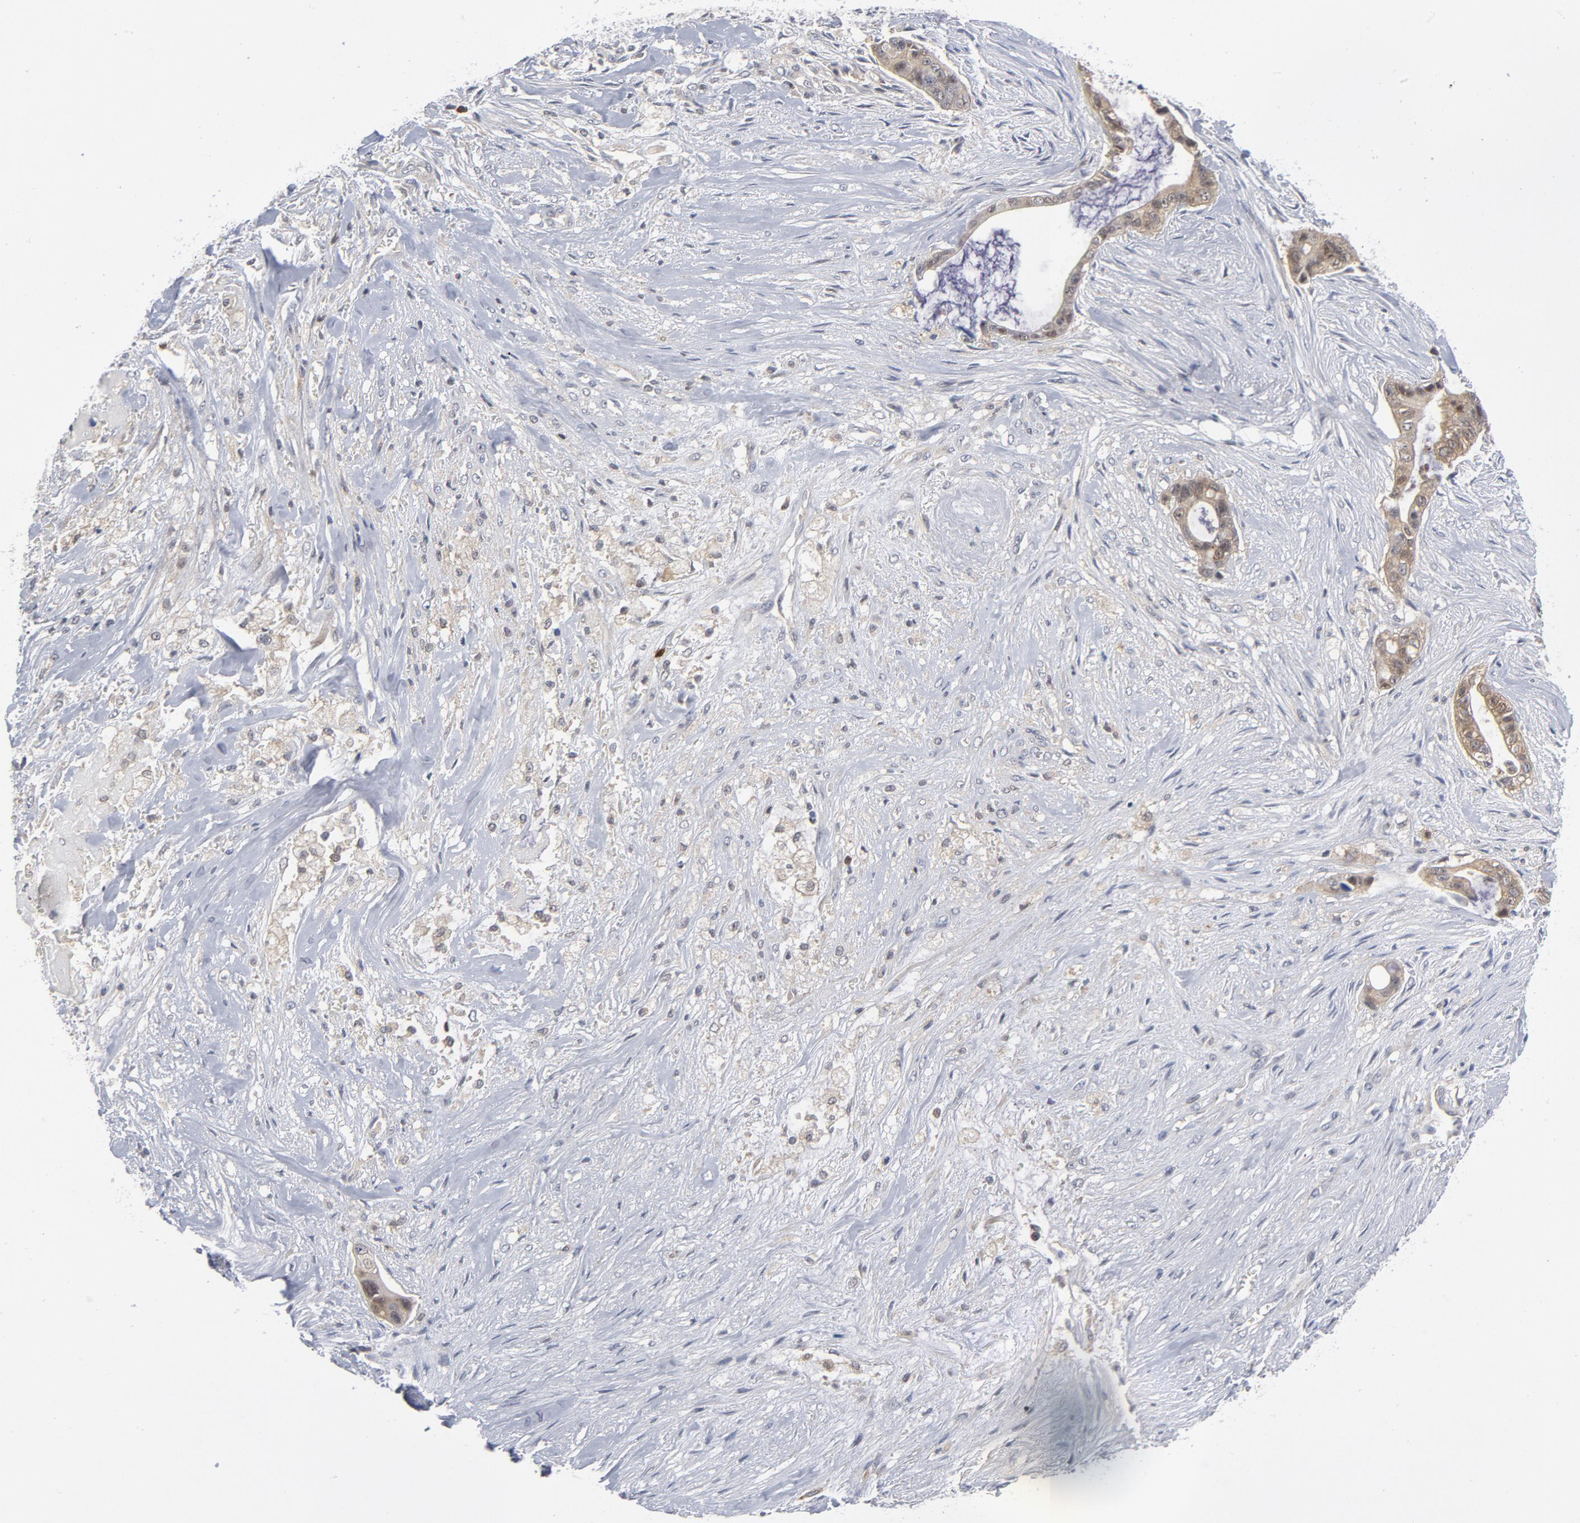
{"staining": {"intensity": "weak", "quantity": "25%-75%", "location": "cytoplasmic/membranous,nuclear"}, "tissue": "liver cancer", "cell_type": "Tumor cells", "image_type": "cancer", "snomed": [{"axis": "morphology", "description": "Cholangiocarcinoma"}, {"axis": "topography", "description": "Liver"}], "caption": "This histopathology image shows immunohistochemistry (IHC) staining of liver cholangiocarcinoma, with low weak cytoplasmic/membranous and nuclear expression in about 25%-75% of tumor cells.", "gene": "TRADD", "patient": {"sex": "female", "age": 55}}